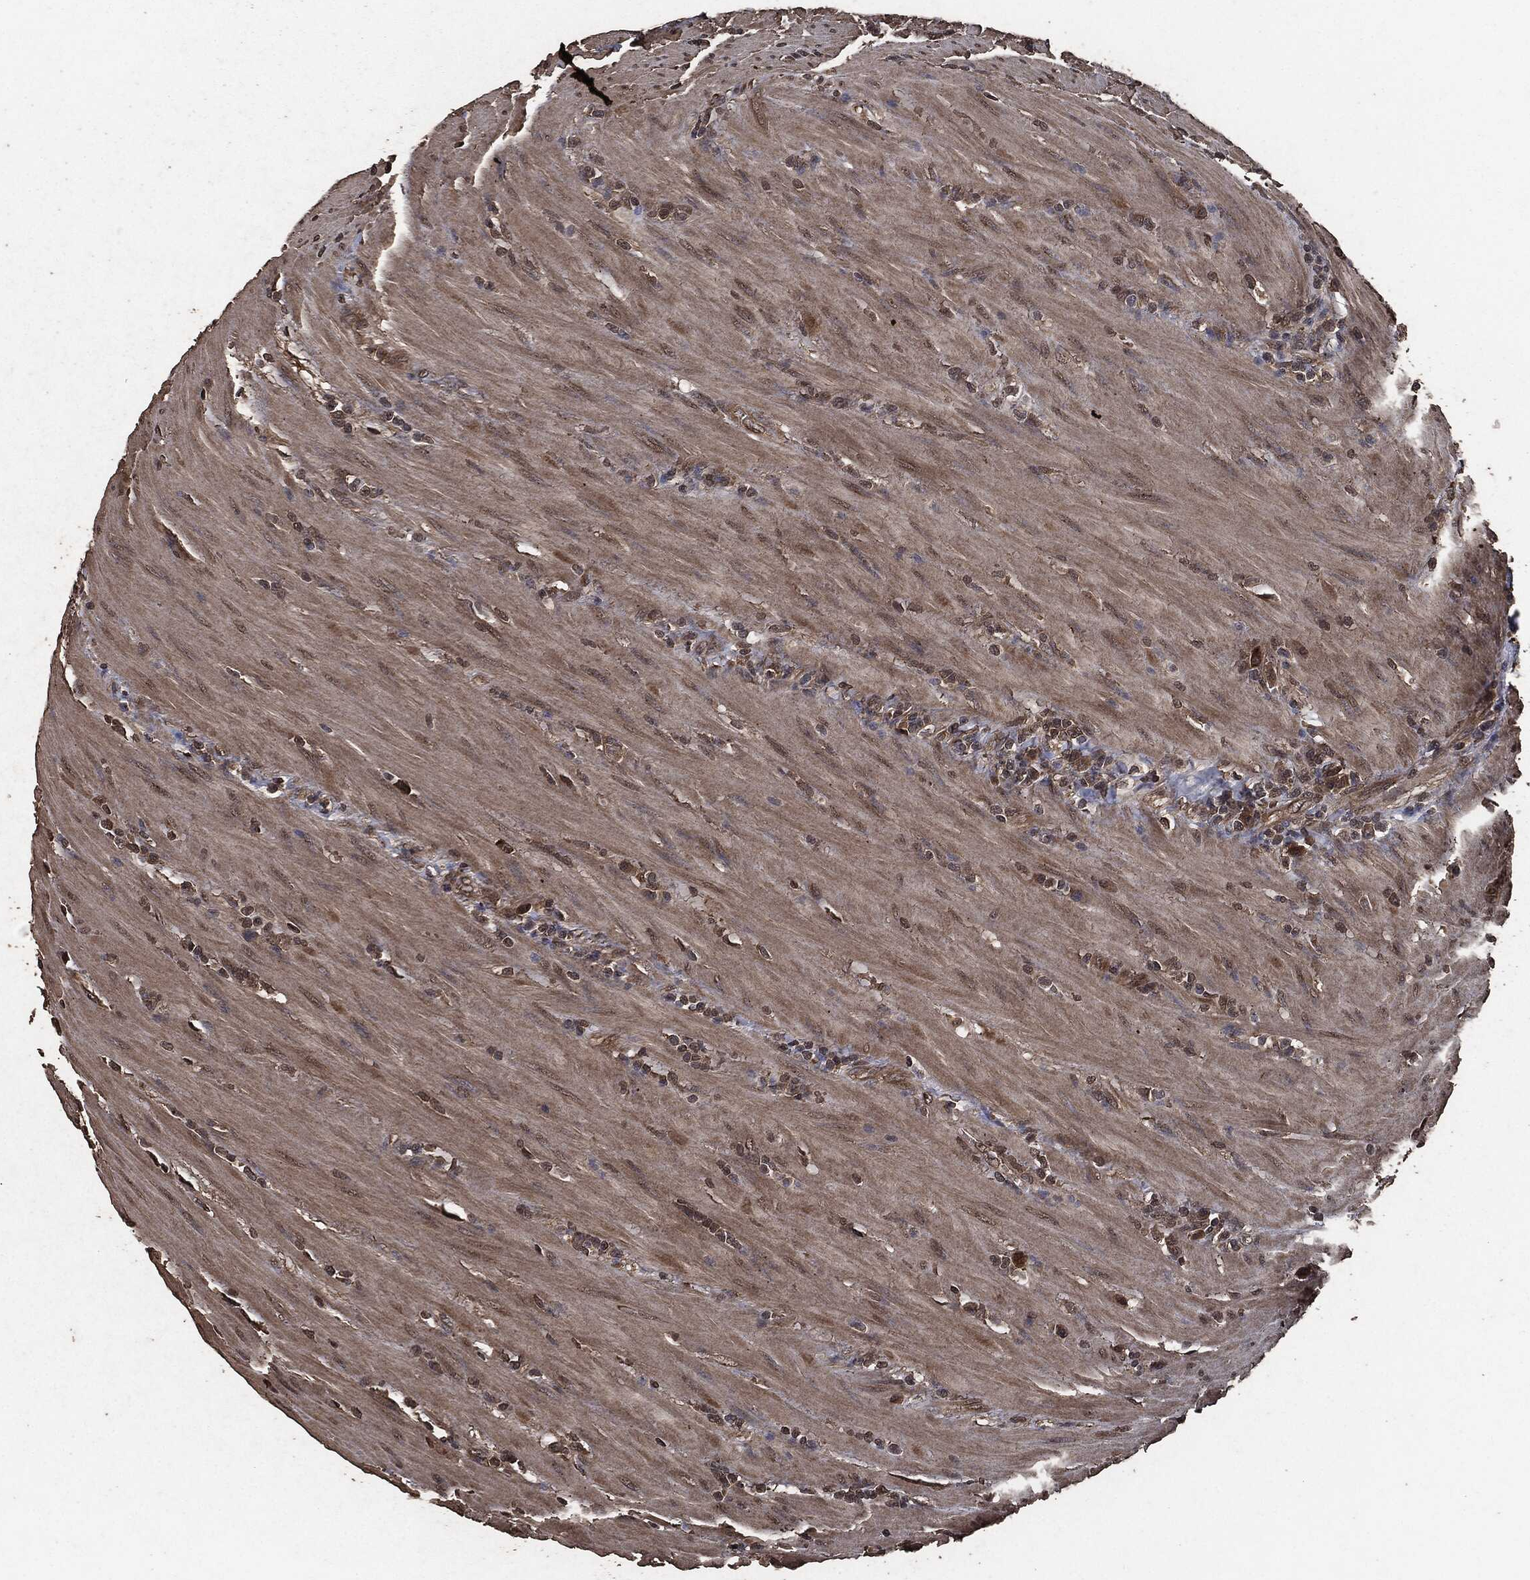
{"staining": {"intensity": "moderate", "quantity": "25%-75%", "location": "cytoplasmic/membranous"}, "tissue": "colorectal cancer", "cell_type": "Tumor cells", "image_type": "cancer", "snomed": [{"axis": "morphology", "description": "Adenocarcinoma, NOS"}, {"axis": "topography", "description": "Colon"}], "caption": "Adenocarcinoma (colorectal) was stained to show a protein in brown. There is medium levels of moderate cytoplasmic/membranous staining in approximately 25%-75% of tumor cells. (Stains: DAB (3,3'-diaminobenzidine) in brown, nuclei in blue, Microscopy: brightfield microscopy at high magnification).", "gene": "AKT1S1", "patient": {"sex": "female", "age": 67}}